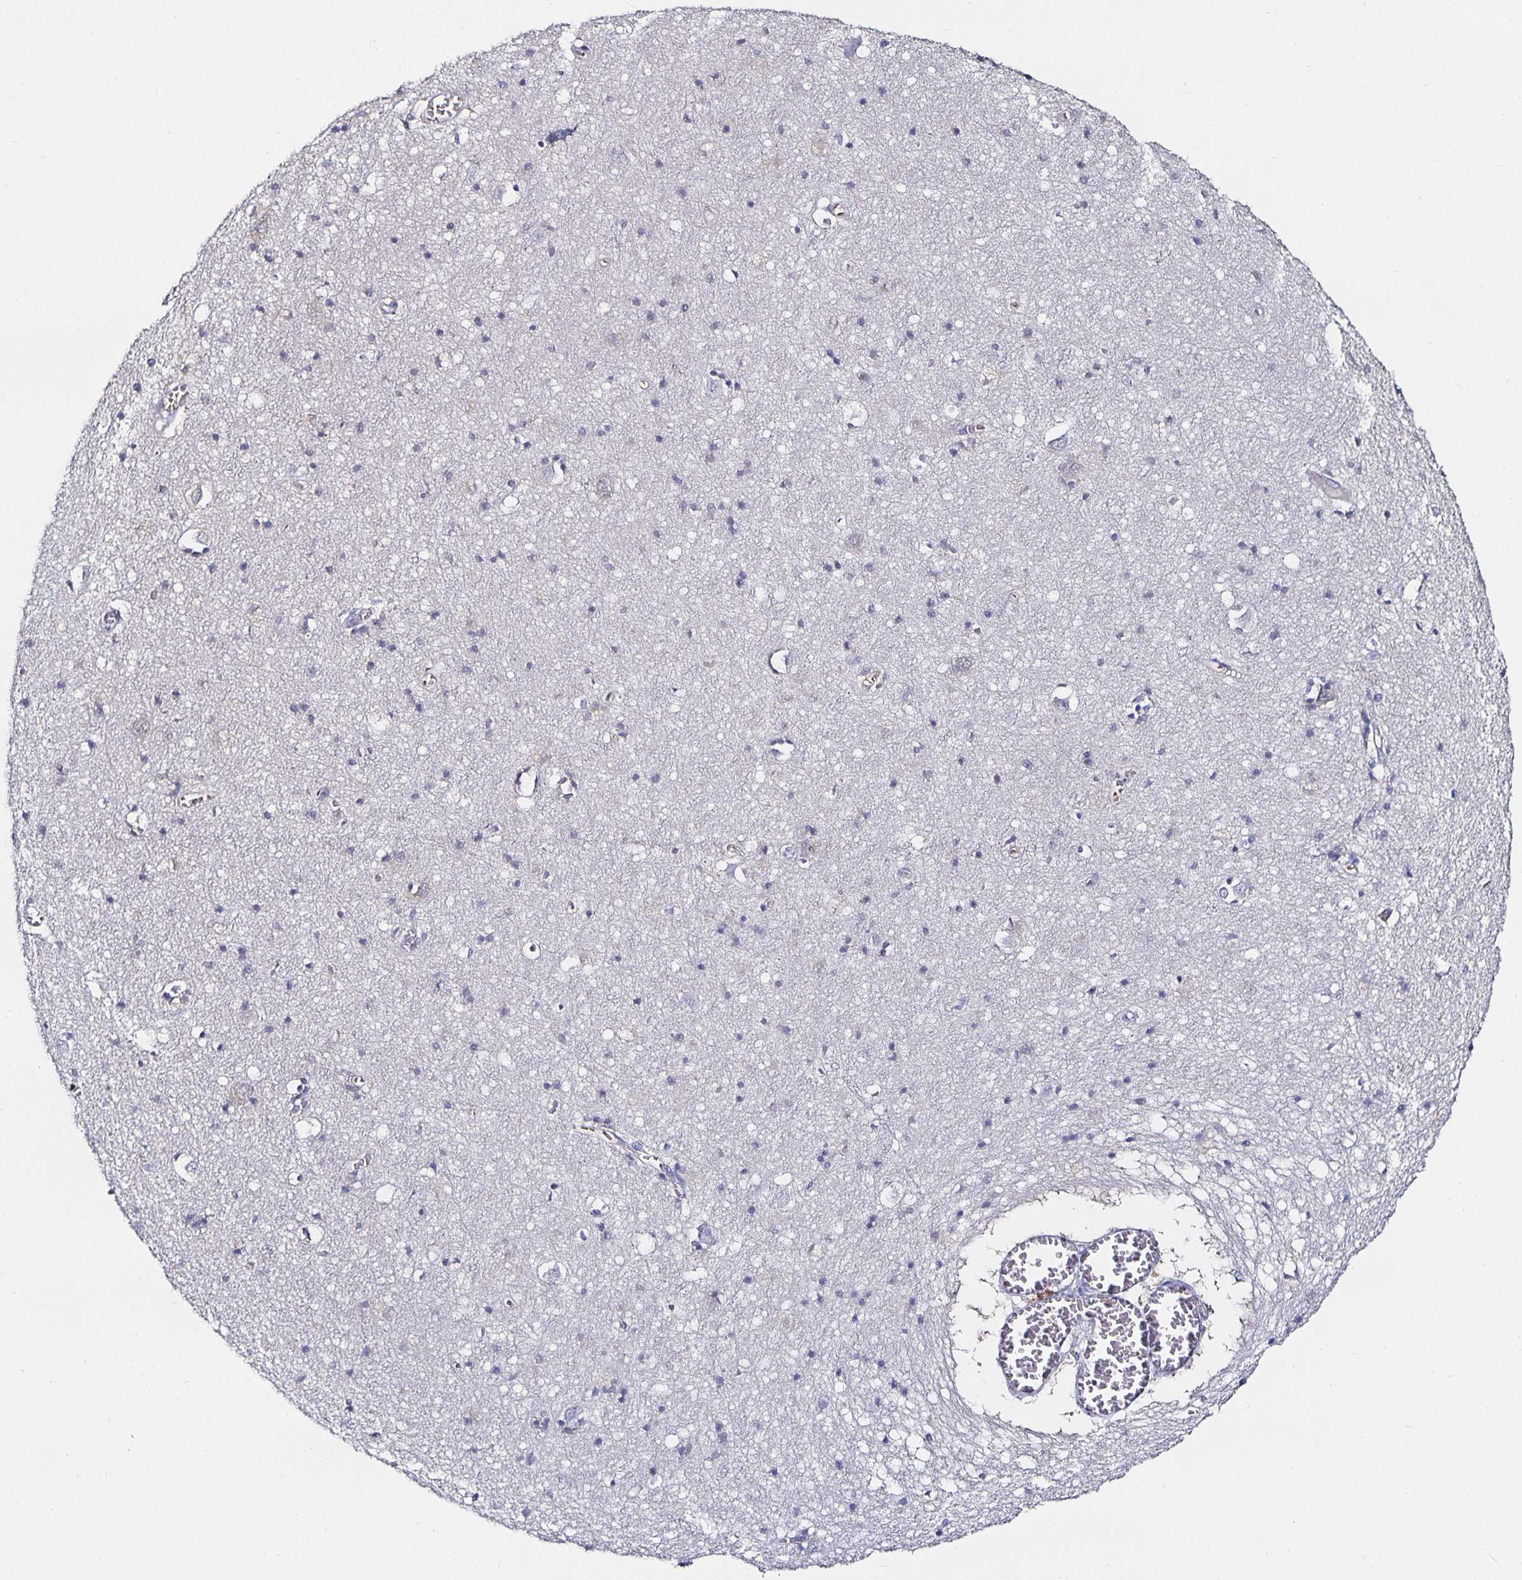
{"staining": {"intensity": "negative", "quantity": "none", "location": "none"}, "tissue": "cerebral cortex", "cell_type": "Endothelial cells", "image_type": "normal", "snomed": [{"axis": "morphology", "description": "Normal tissue, NOS"}, {"axis": "topography", "description": "Cerebral cortex"}], "caption": "This micrograph is of normal cerebral cortex stained with IHC to label a protein in brown with the nuclei are counter-stained blue. There is no expression in endothelial cells. (IHC, brightfield microscopy, high magnification).", "gene": "TTR", "patient": {"sex": "male", "age": 70}}